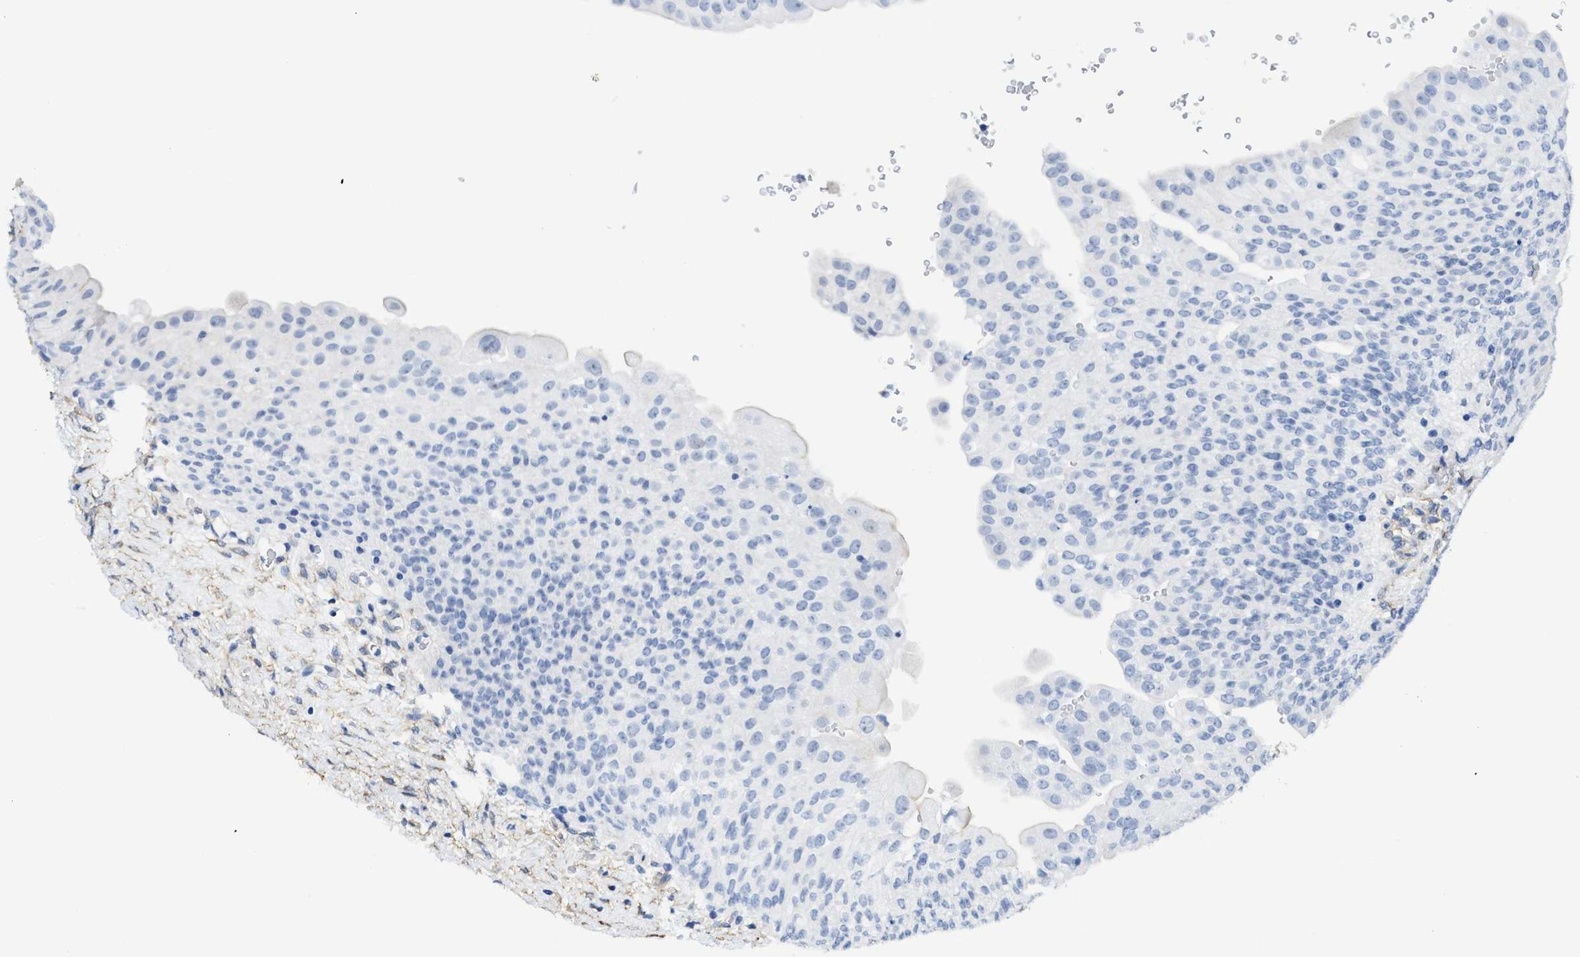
{"staining": {"intensity": "negative", "quantity": "none", "location": "none"}, "tissue": "urinary bladder", "cell_type": "Urothelial cells", "image_type": "normal", "snomed": [{"axis": "morphology", "description": "Urothelial carcinoma, High grade"}, {"axis": "topography", "description": "Urinary bladder"}], "caption": "Immunohistochemistry of unremarkable human urinary bladder exhibits no positivity in urothelial cells. The staining is performed using DAB (3,3'-diaminobenzidine) brown chromogen with nuclei counter-stained in using hematoxylin.", "gene": "TUB", "patient": {"sex": "male", "age": 46}}